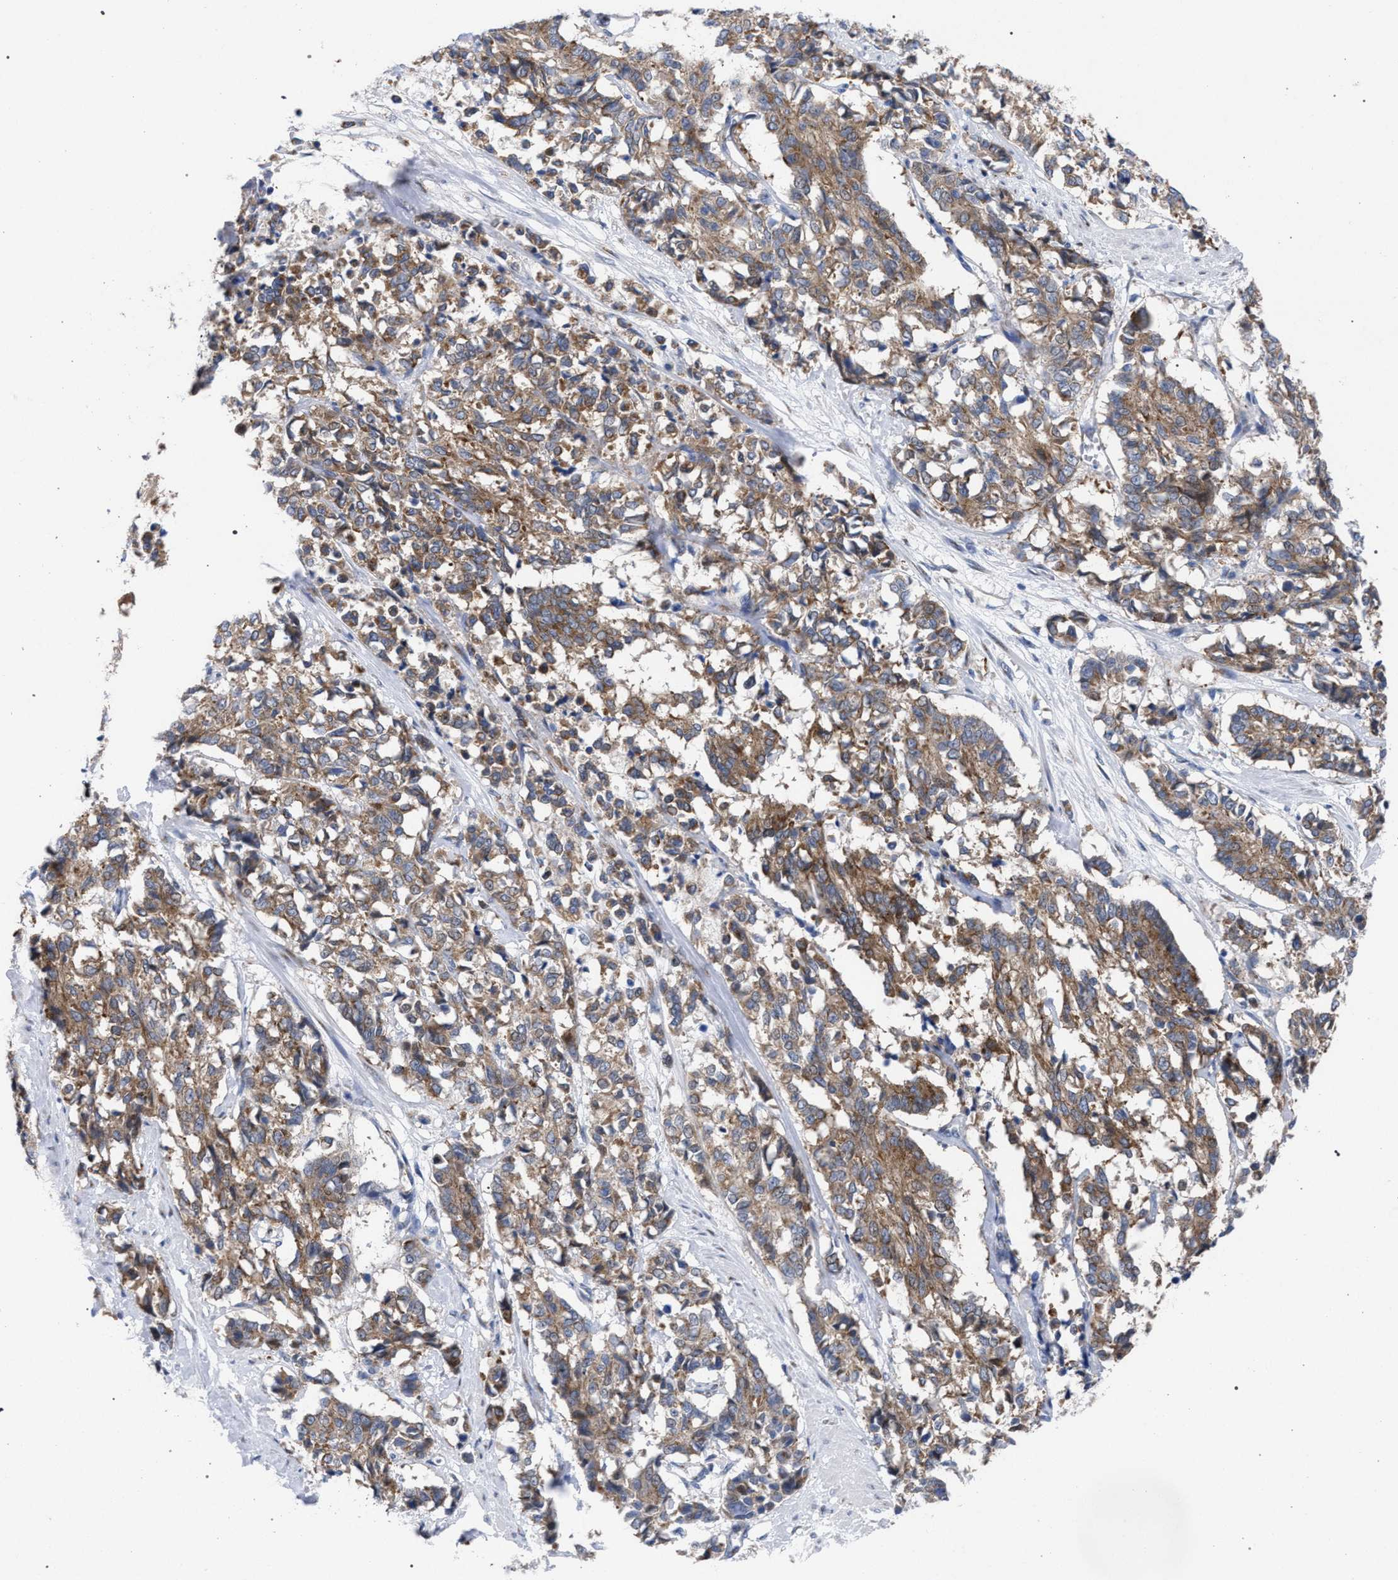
{"staining": {"intensity": "moderate", "quantity": ">75%", "location": "cytoplasmic/membranous"}, "tissue": "cervical cancer", "cell_type": "Tumor cells", "image_type": "cancer", "snomed": [{"axis": "morphology", "description": "Squamous cell carcinoma, NOS"}, {"axis": "topography", "description": "Cervix"}], "caption": "Tumor cells reveal medium levels of moderate cytoplasmic/membranous expression in about >75% of cells in cervical cancer (squamous cell carcinoma).", "gene": "GOLGA2", "patient": {"sex": "female", "age": 35}}